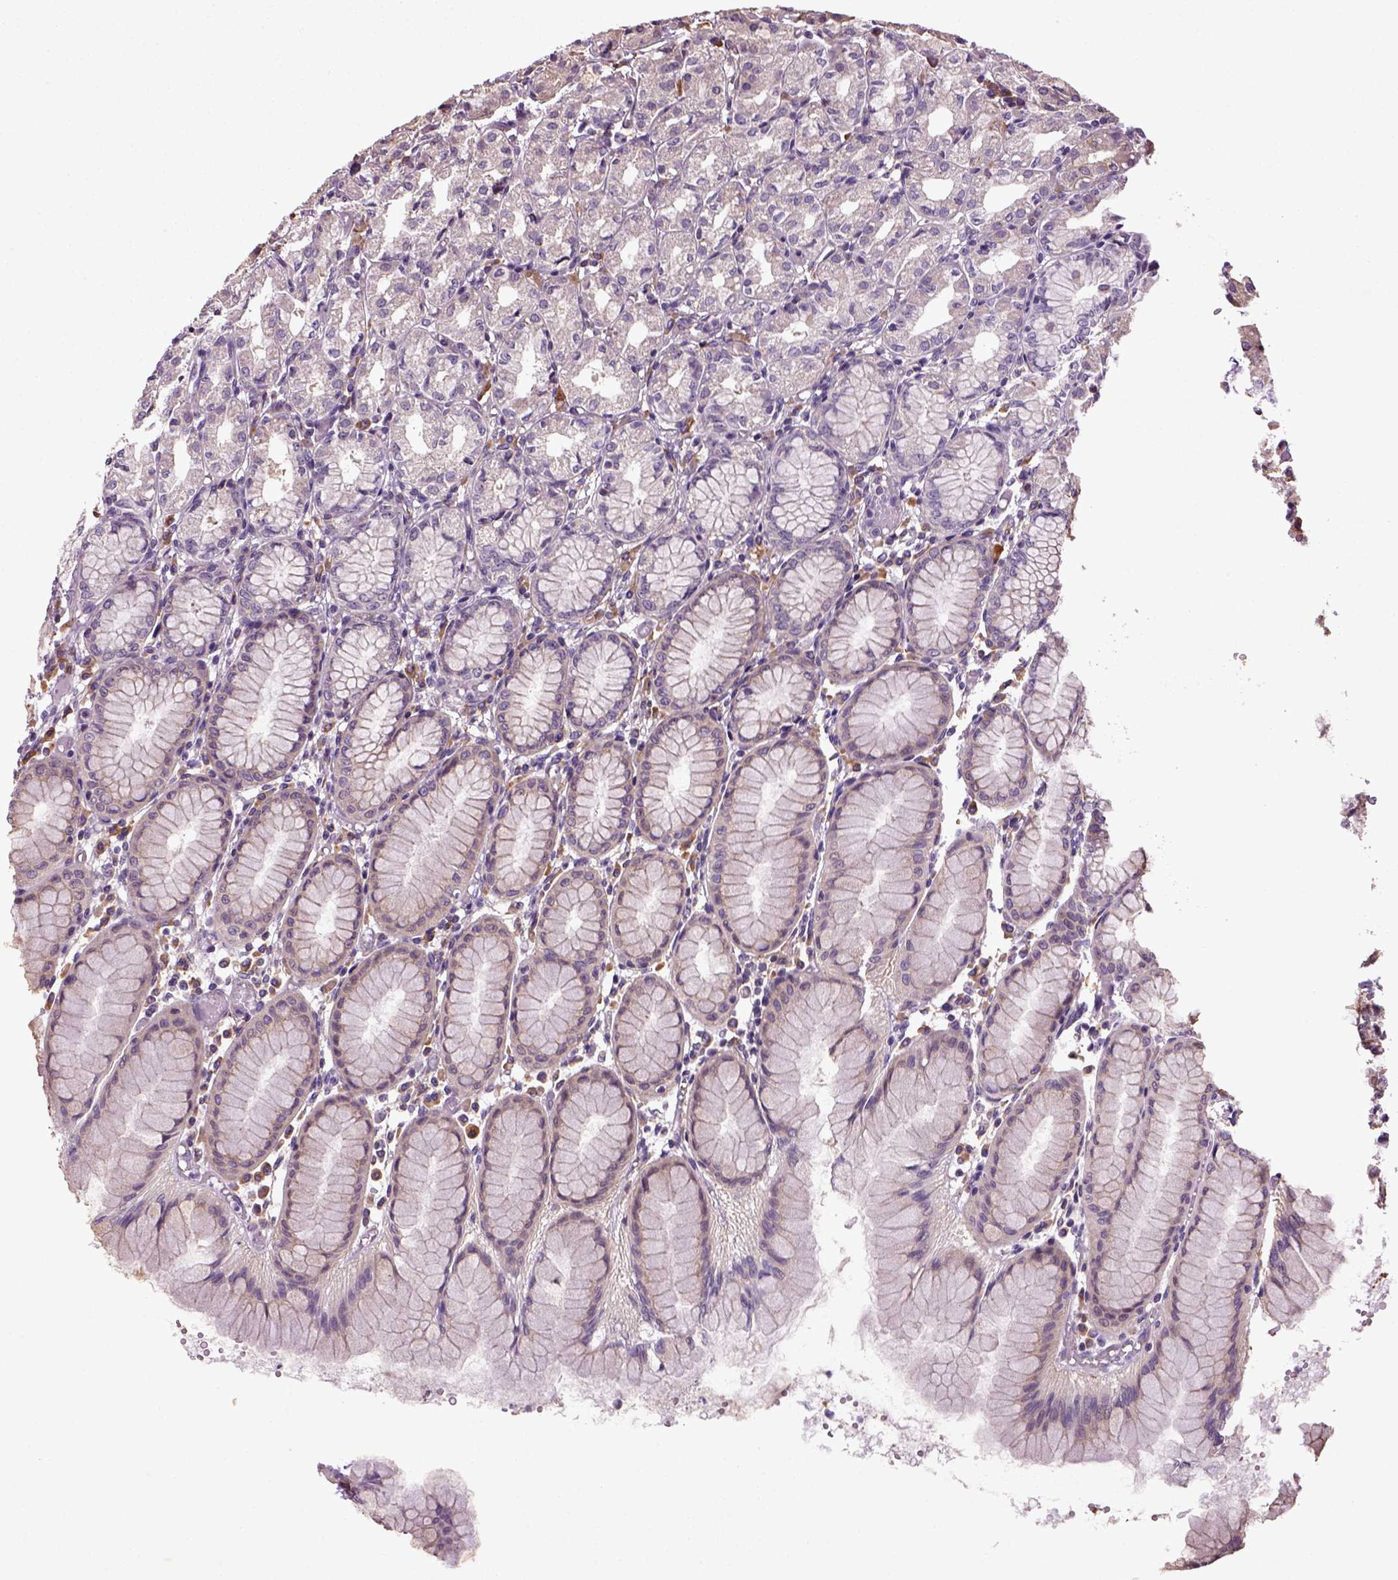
{"staining": {"intensity": "moderate", "quantity": "<25%", "location": "cytoplasmic/membranous"}, "tissue": "stomach", "cell_type": "Glandular cells", "image_type": "normal", "snomed": [{"axis": "morphology", "description": "Normal tissue, NOS"}, {"axis": "topography", "description": "Stomach"}], "caption": "Immunohistochemical staining of unremarkable stomach shows moderate cytoplasmic/membranous protein staining in approximately <25% of glandular cells.", "gene": "TPRG1", "patient": {"sex": "female", "age": 57}}